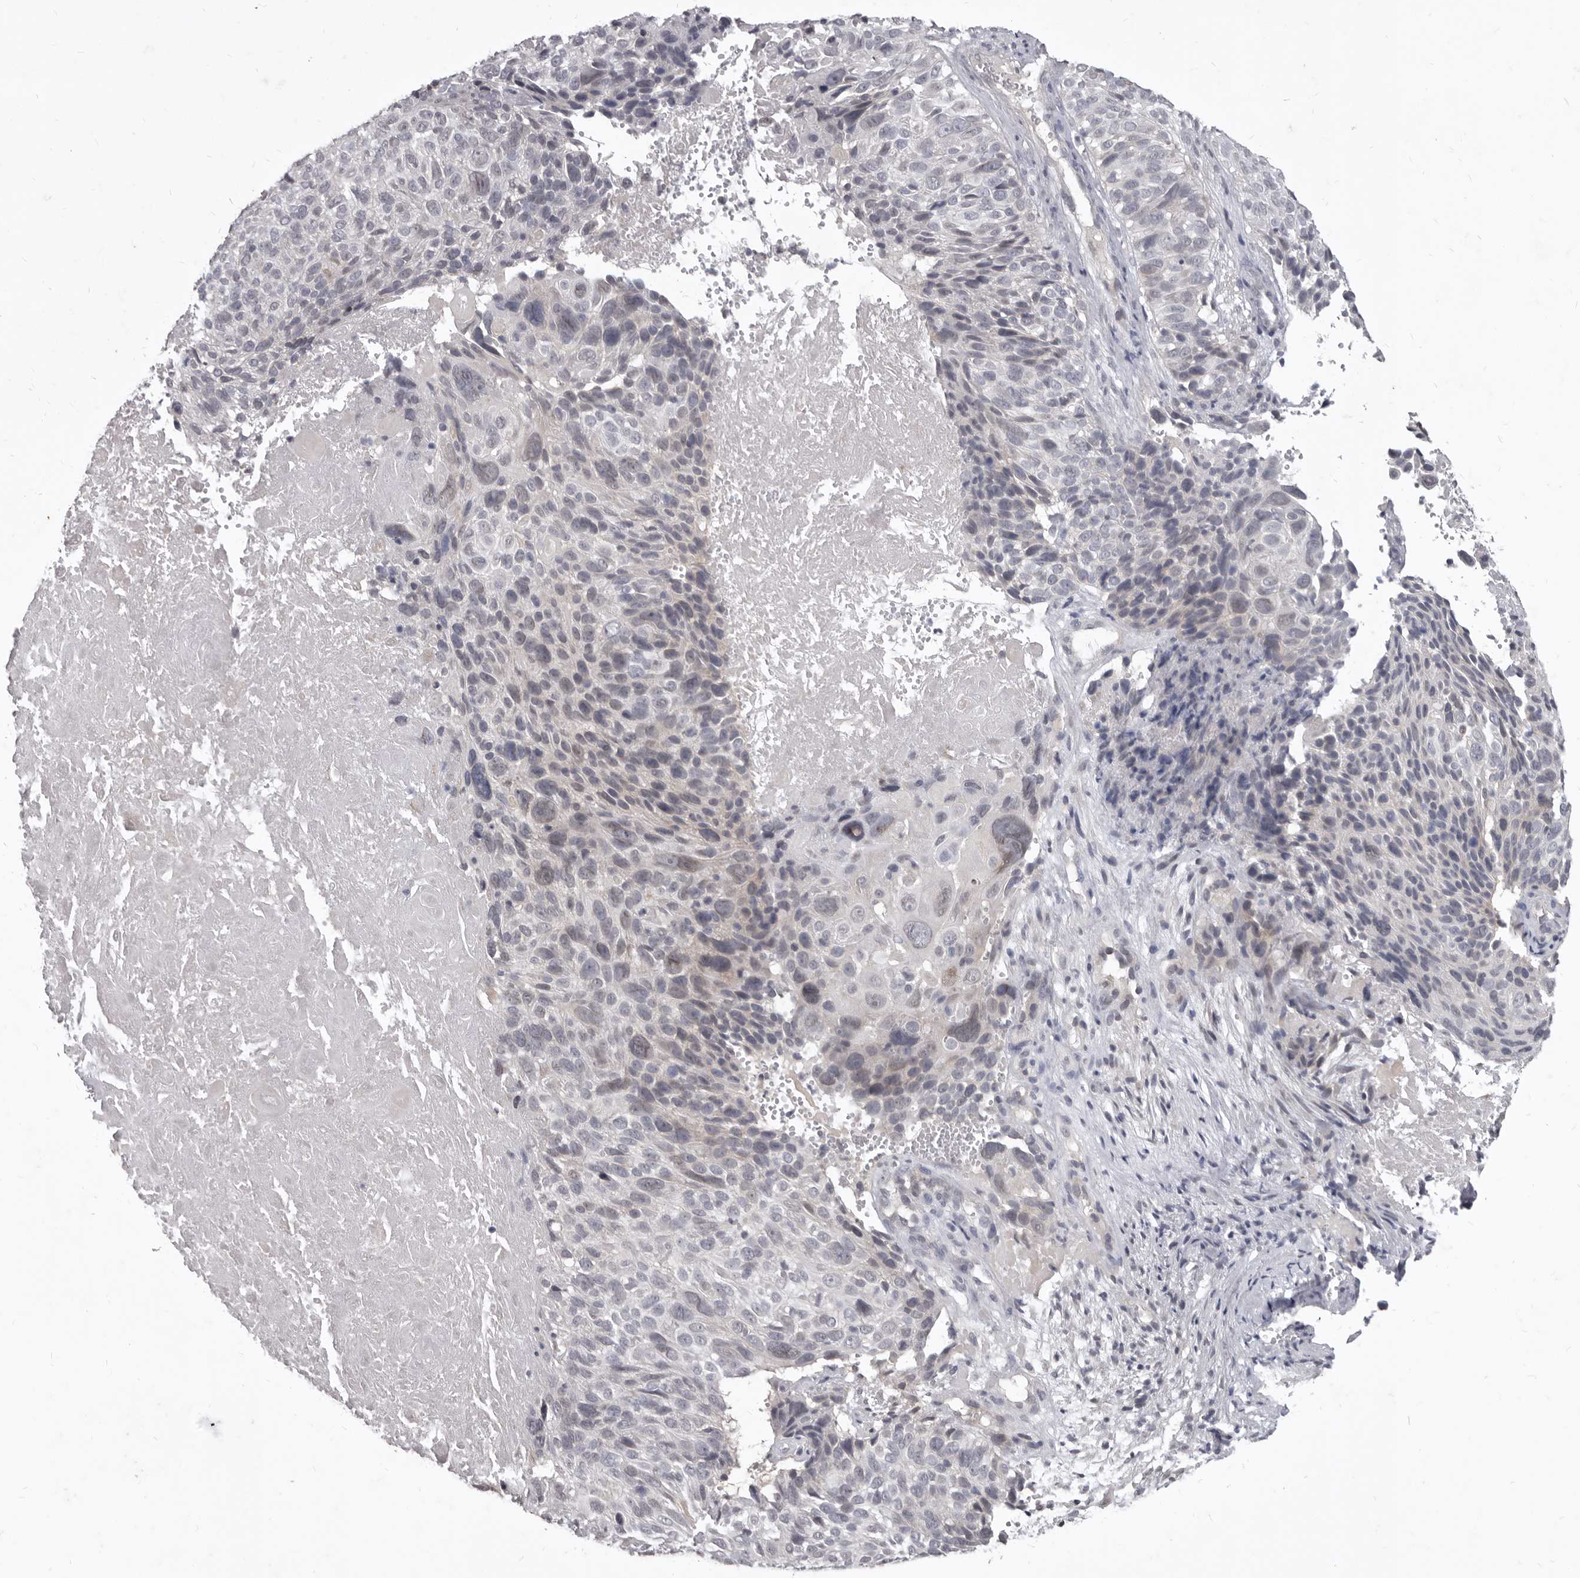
{"staining": {"intensity": "moderate", "quantity": "<25%", "location": "cytoplasmic/membranous,nuclear"}, "tissue": "cervical cancer", "cell_type": "Tumor cells", "image_type": "cancer", "snomed": [{"axis": "morphology", "description": "Squamous cell carcinoma, NOS"}, {"axis": "topography", "description": "Cervix"}], "caption": "Cervical cancer stained with DAB immunohistochemistry reveals low levels of moderate cytoplasmic/membranous and nuclear positivity in approximately <25% of tumor cells. Nuclei are stained in blue.", "gene": "SULT1E1", "patient": {"sex": "female", "age": 74}}